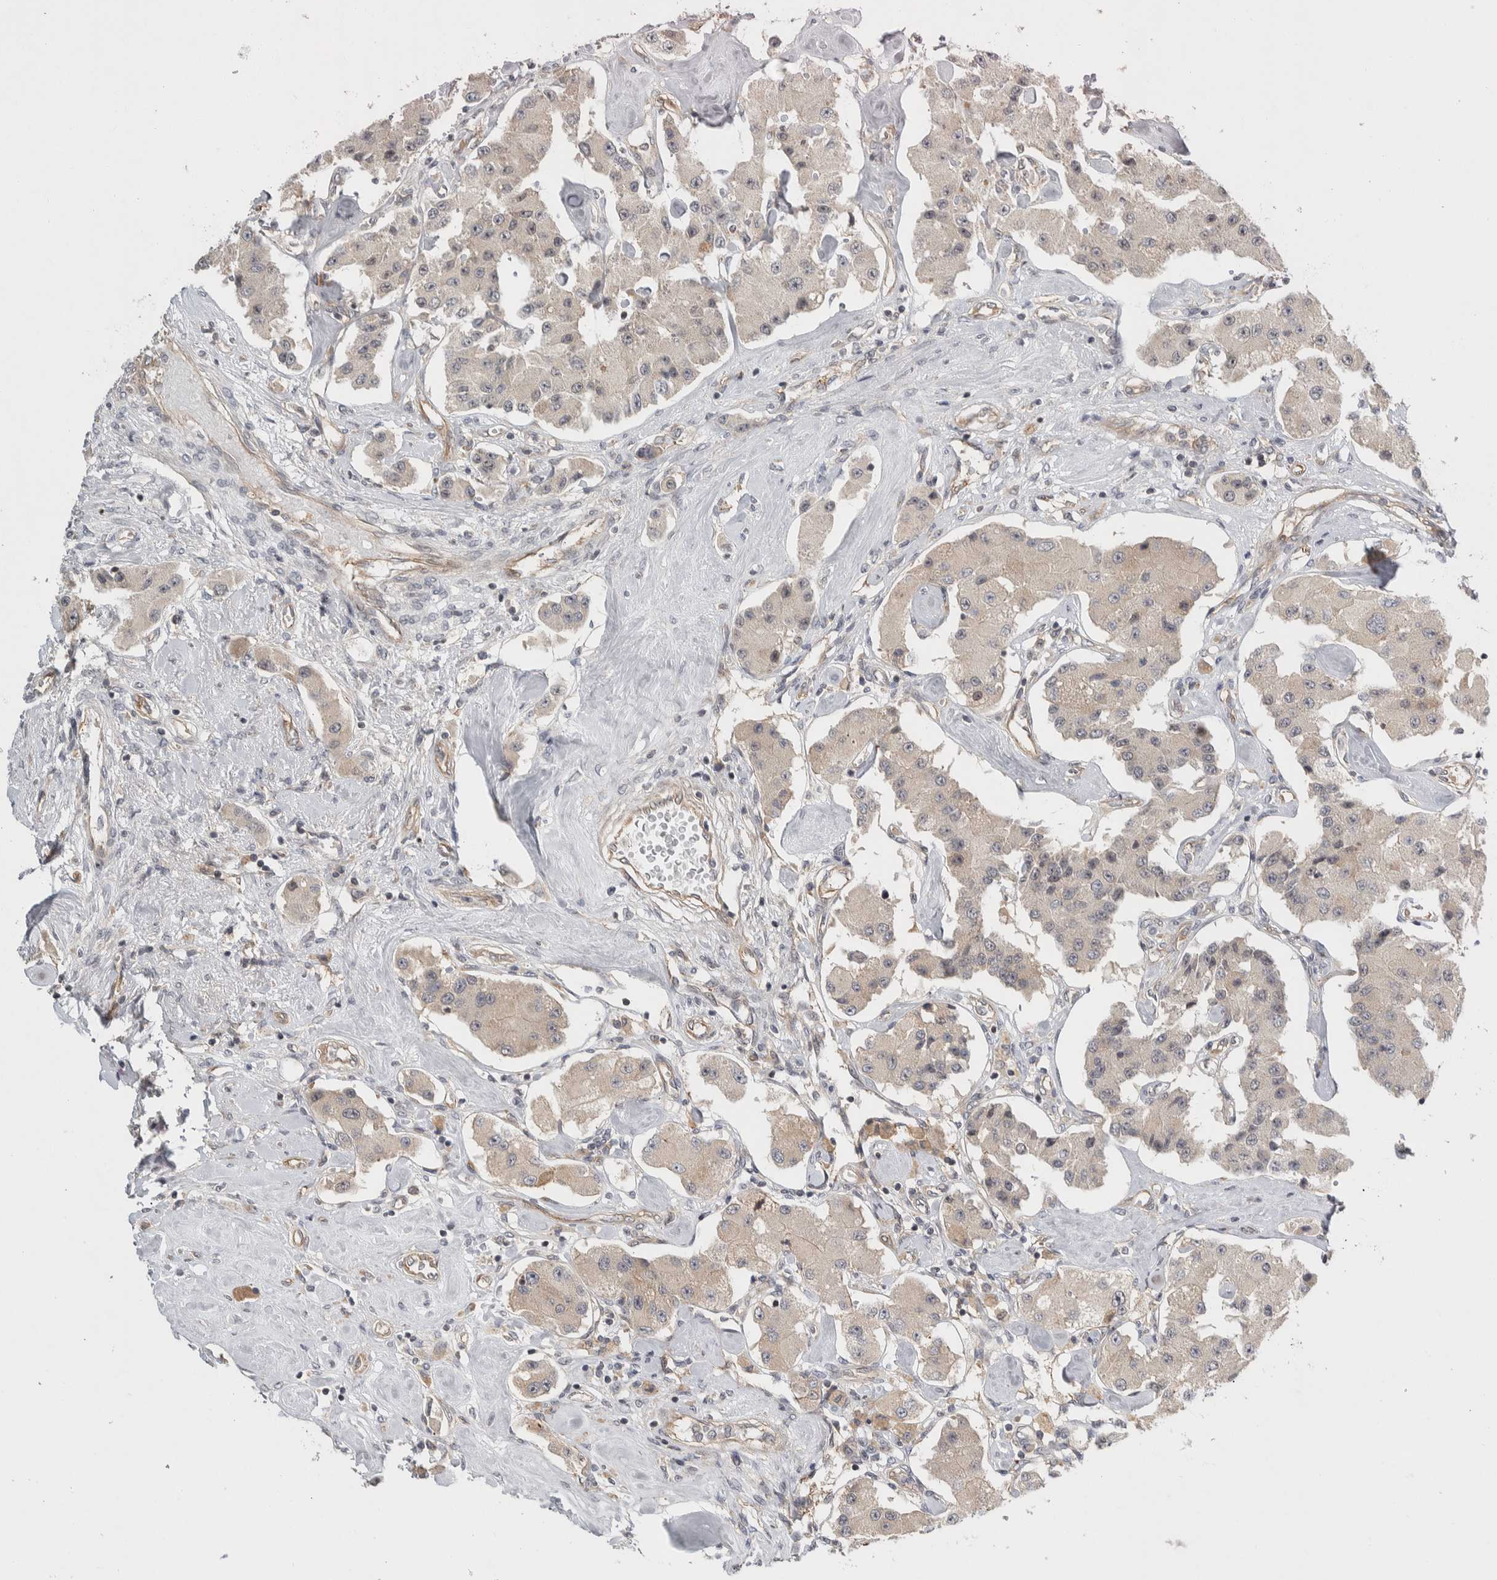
{"staining": {"intensity": "weak", "quantity": "<25%", "location": "cytoplasmic/membranous,nuclear"}, "tissue": "carcinoid", "cell_type": "Tumor cells", "image_type": "cancer", "snomed": [{"axis": "morphology", "description": "Carcinoid, malignant, NOS"}, {"axis": "topography", "description": "Pancreas"}], "caption": "Tumor cells show no significant expression in carcinoid (malignant). (DAB (3,3'-diaminobenzidine) immunohistochemistry (IHC), high magnification).", "gene": "TBC1D31", "patient": {"sex": "male", "age": 41}}